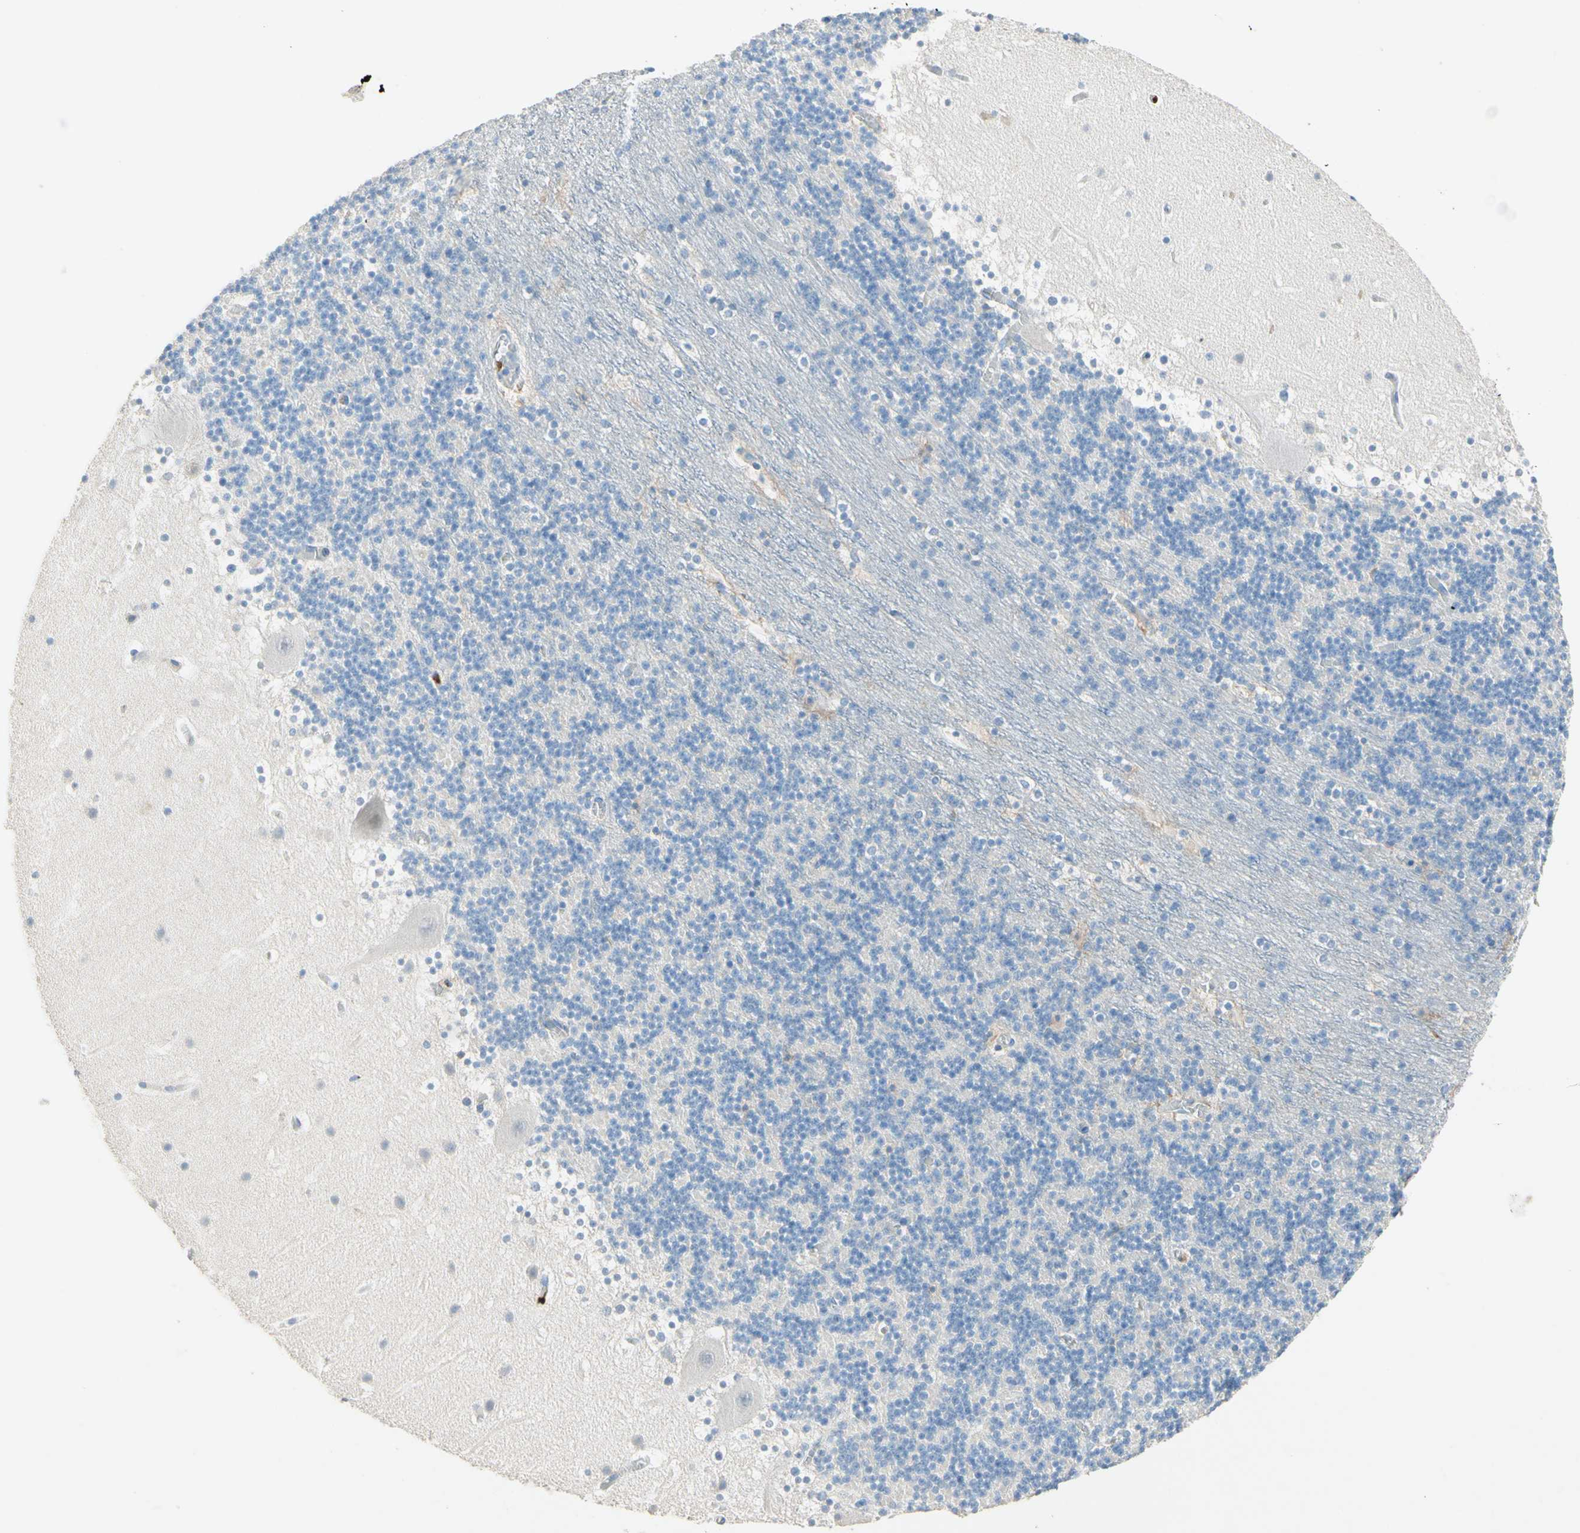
{"staining": {"intensity": "negative", "quantity": "none", "location": "none"}, "tissue": "cerebellum", "cell_type": "Cells in granular layer", "image_type": "normal", "snomed": [{"axis": "morphology", "description": "Normal tissue, NOS"}, {"axis": "topography", "description": "Cerebellum"}], "caption": "DAB immunohistochemical staining of normal human cerebellum reveals no significant staining in cells in granular layer.", "gene": "NFKBIZ", "patient": {"sex": "male", "age": 45}}